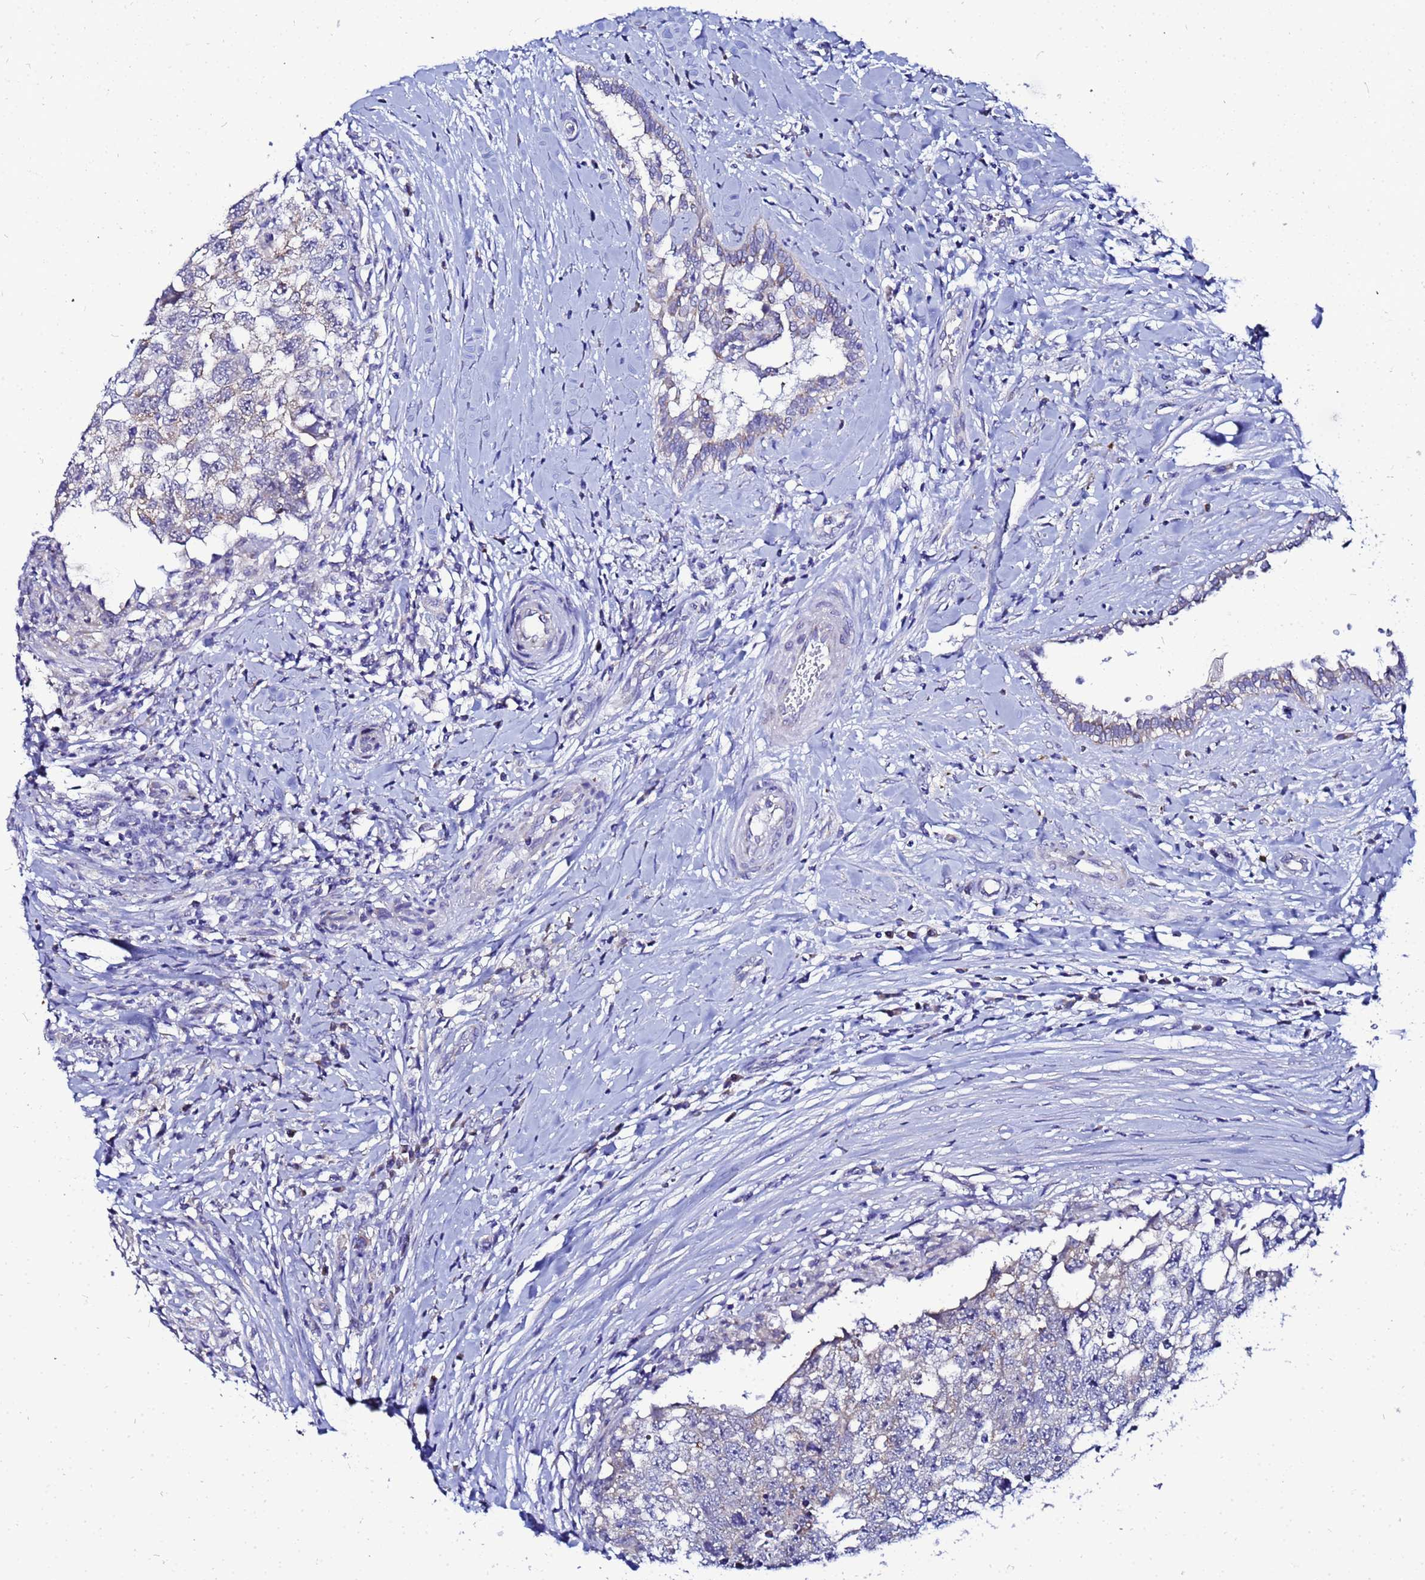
{"staining": {"intensity": "negative", "quantity": "none", "location": "none"}, "tissue": "testis cancer", "cell_type": "Tumor cells", "image_type": "cancer", "snomed": [{"axis": "morphology", "description": "Seminoma, NOS"}, {"axis": "morphology", "description": "Carcinoma, Embryonal, NOS"}, {"axis": "topography", "description": "Testis"}], "caption": "This histopathology image is of embryonal carcinoma (testis) stained with IHC to label a protein in brown with the nuclei are counter-stained blue. There is no positivity in tumor cells. (Brightfield microscopy of DAB IHC at high magnification).", "gene": "FAHD2A", "patient": {"sex": "male", "age": 29}}